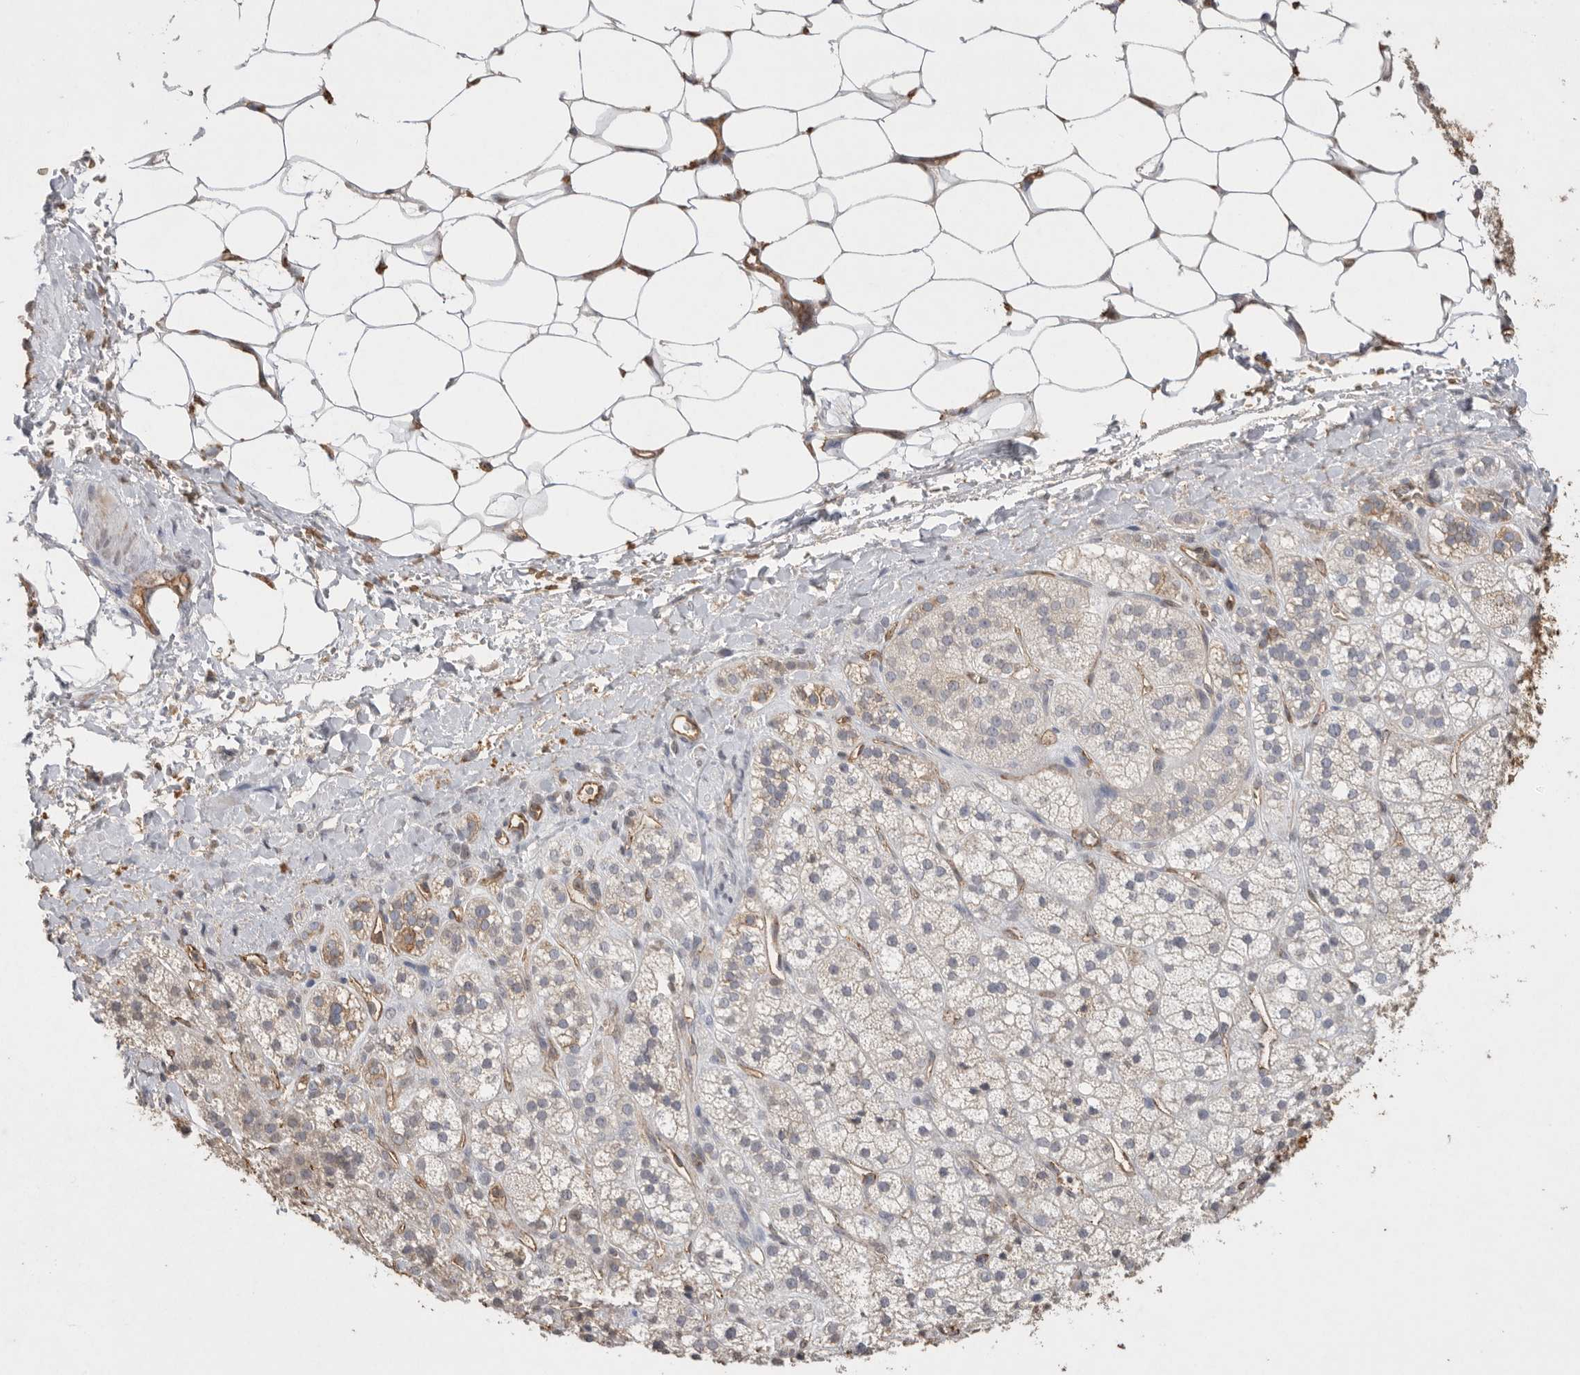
{"staining": {"intensity": "weak", "quantity": "<25%", "location": "cytoplasmic/membranous"}, "tissue": "adrenal gland", "cell_type": "Glandular cells", "image_type": "normal", "snomed": [{"axis": "morphology", "description": "Normal tissue, NOS"}, {"axis": "topography", "description": "Adrenal gland"}], "caption": "The image demonstrates no significant staining in glandular cells of adrenal gland.", "gene": "IL27", "patient": {"sex": "male", "age": 56}}